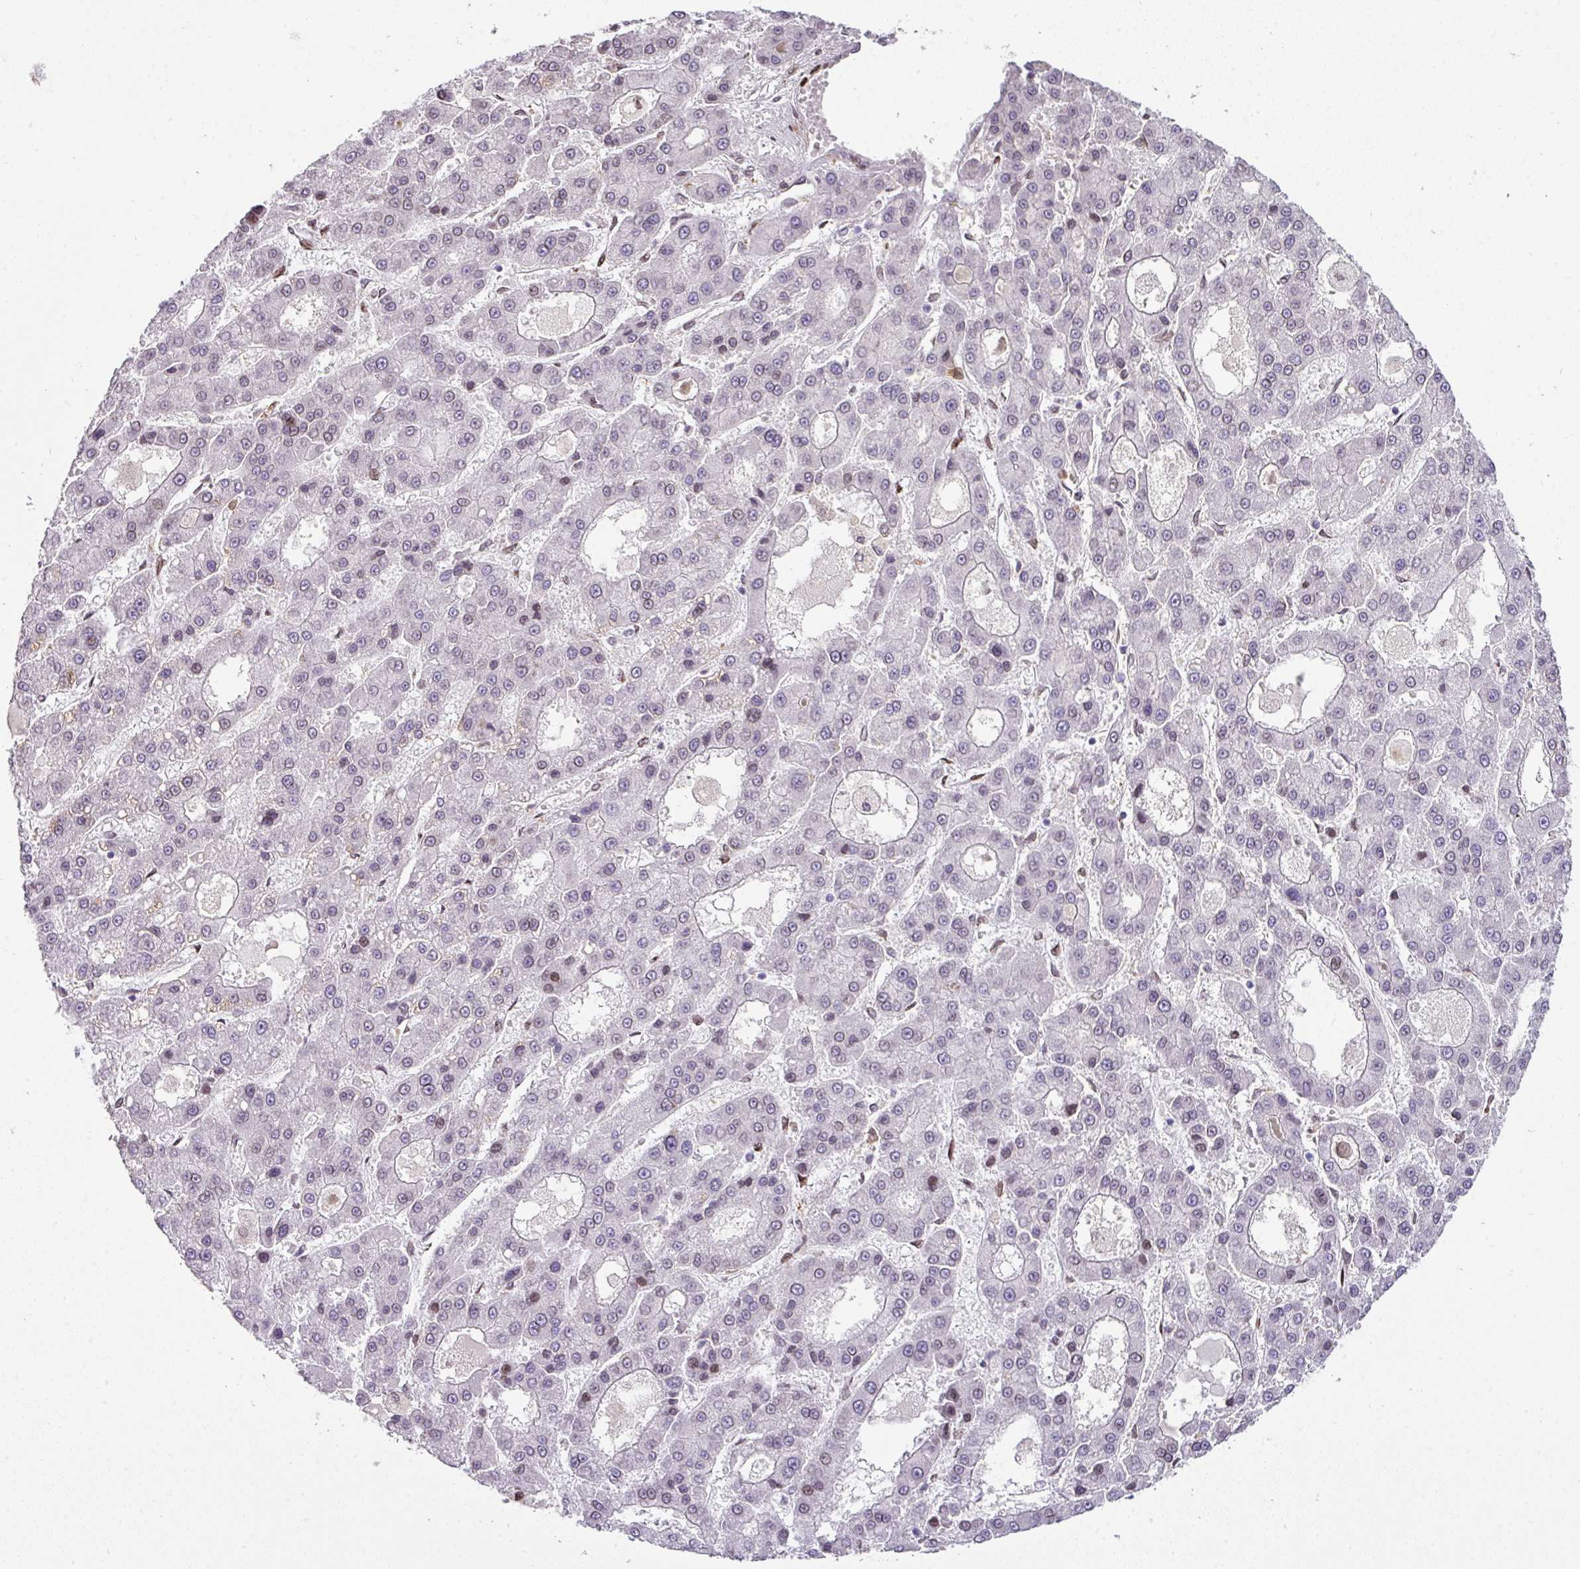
{"staining": {"intensity": "negative", "quantity": "none", "location": "none"}, "tissue": "liver cancer", "cell_type": "Tumor cells", "image_type": "cancer", "snomed": [{"axis": "morphology", "description": "Carcinoma, Hepatocellular, NOS"}, {"axis": "topography", "description": "Liver"}], "caption": "Tumor cells are negative for brown protein staining in liver hepatocellular carcinoma.", "gene": "PLK1", "patient": {"sex": "male", "age": 70}}